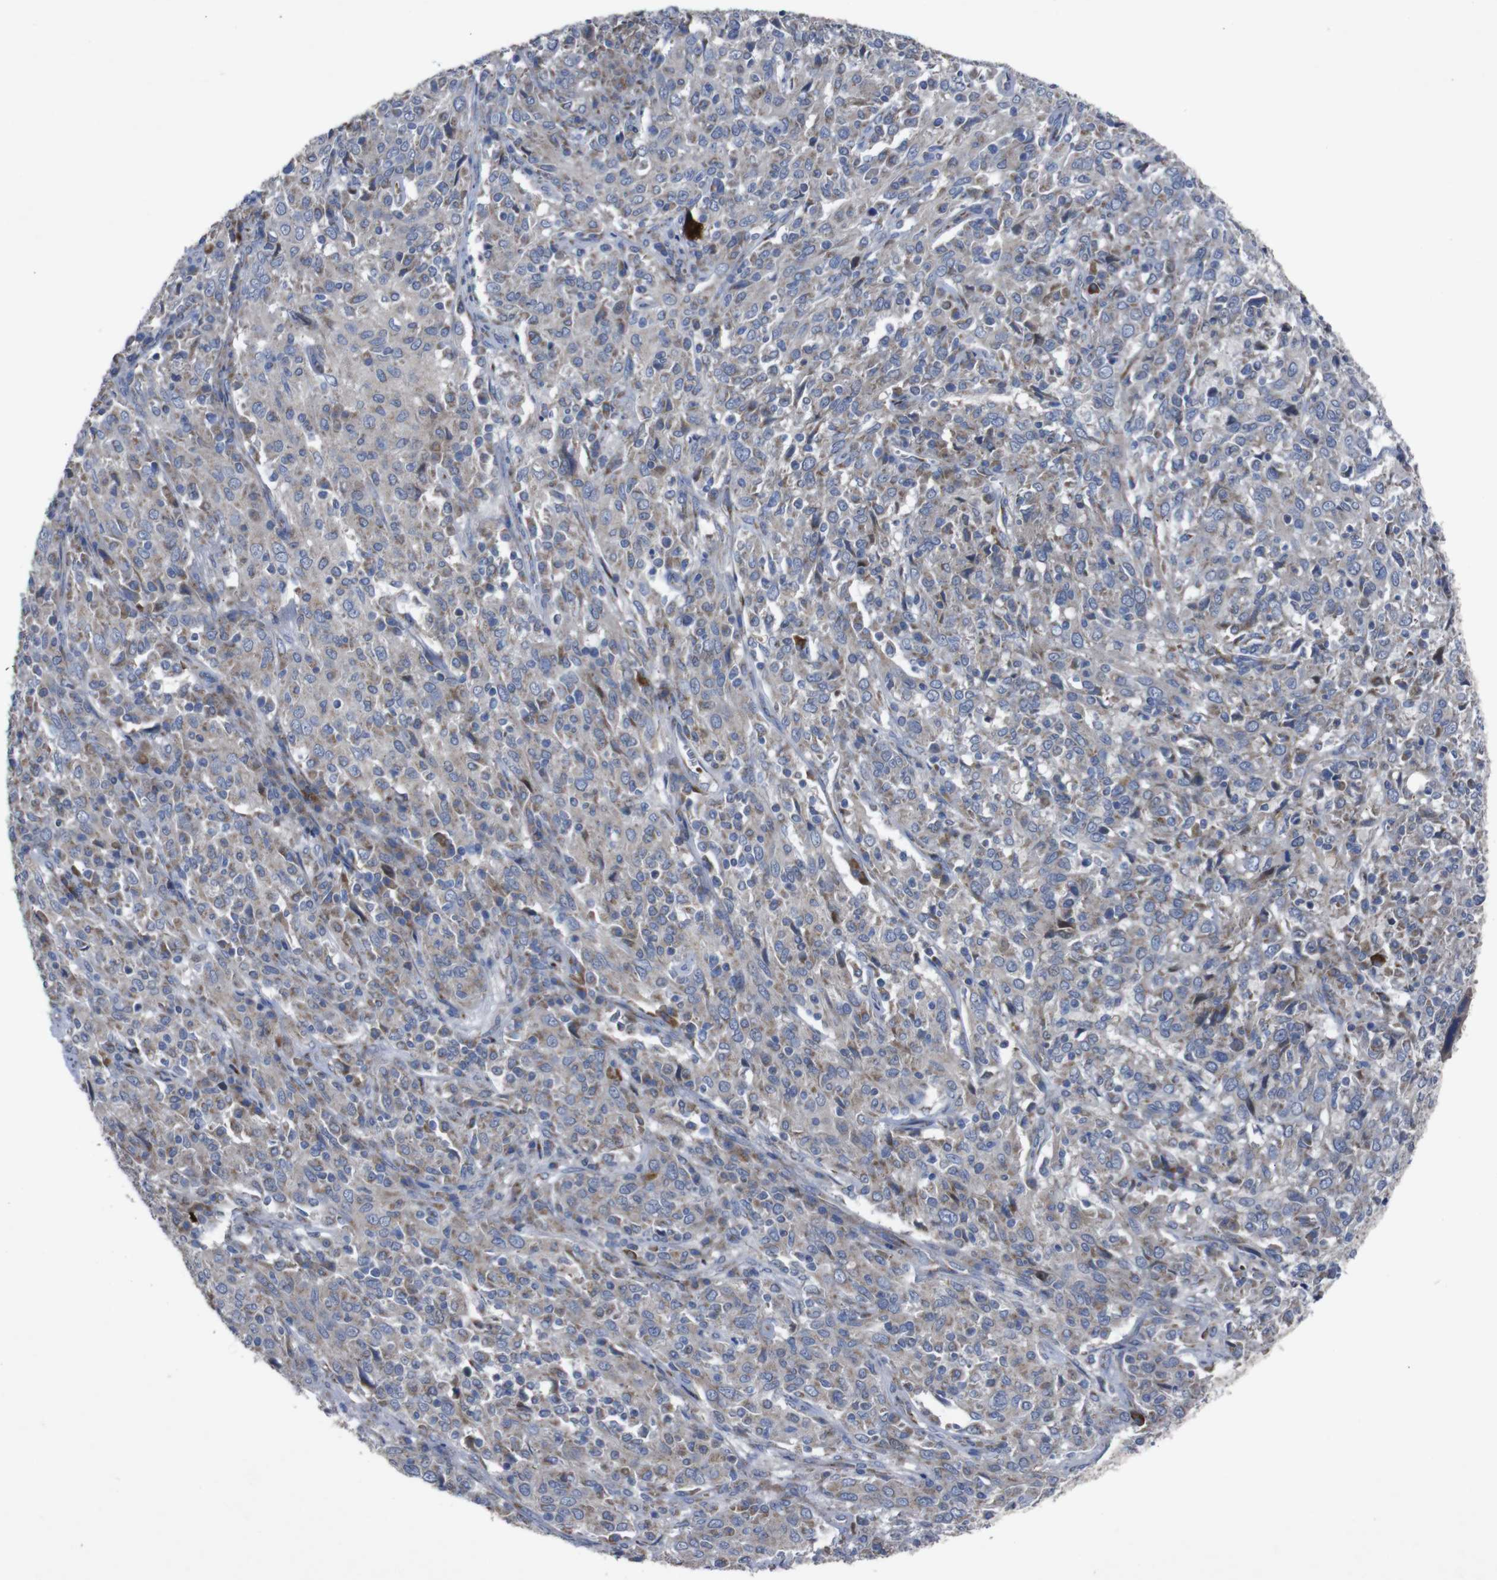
{"staining": {"intensity": "moderate", "quantity": "25%-75%", "location": "cytoplasmic/membranous"}, "tissue": "cervical cancer", "cell_type": "Tumor cells", "image_type": "cancer", "snomed": [{"axis": "morphology", "description": "Squamous cell carcinoma, NOS"}, {"axis": "topography", "description": "Cervix"}], "caption": "Immunohistochemistry of cervical squamous cell carcinoma displays medium levels of moderate cytoplasmic/membranous expression in about 25%-75% of tumor cells.", "gene": "CHST10", "patient": {"sex": "female", "age": 46}}